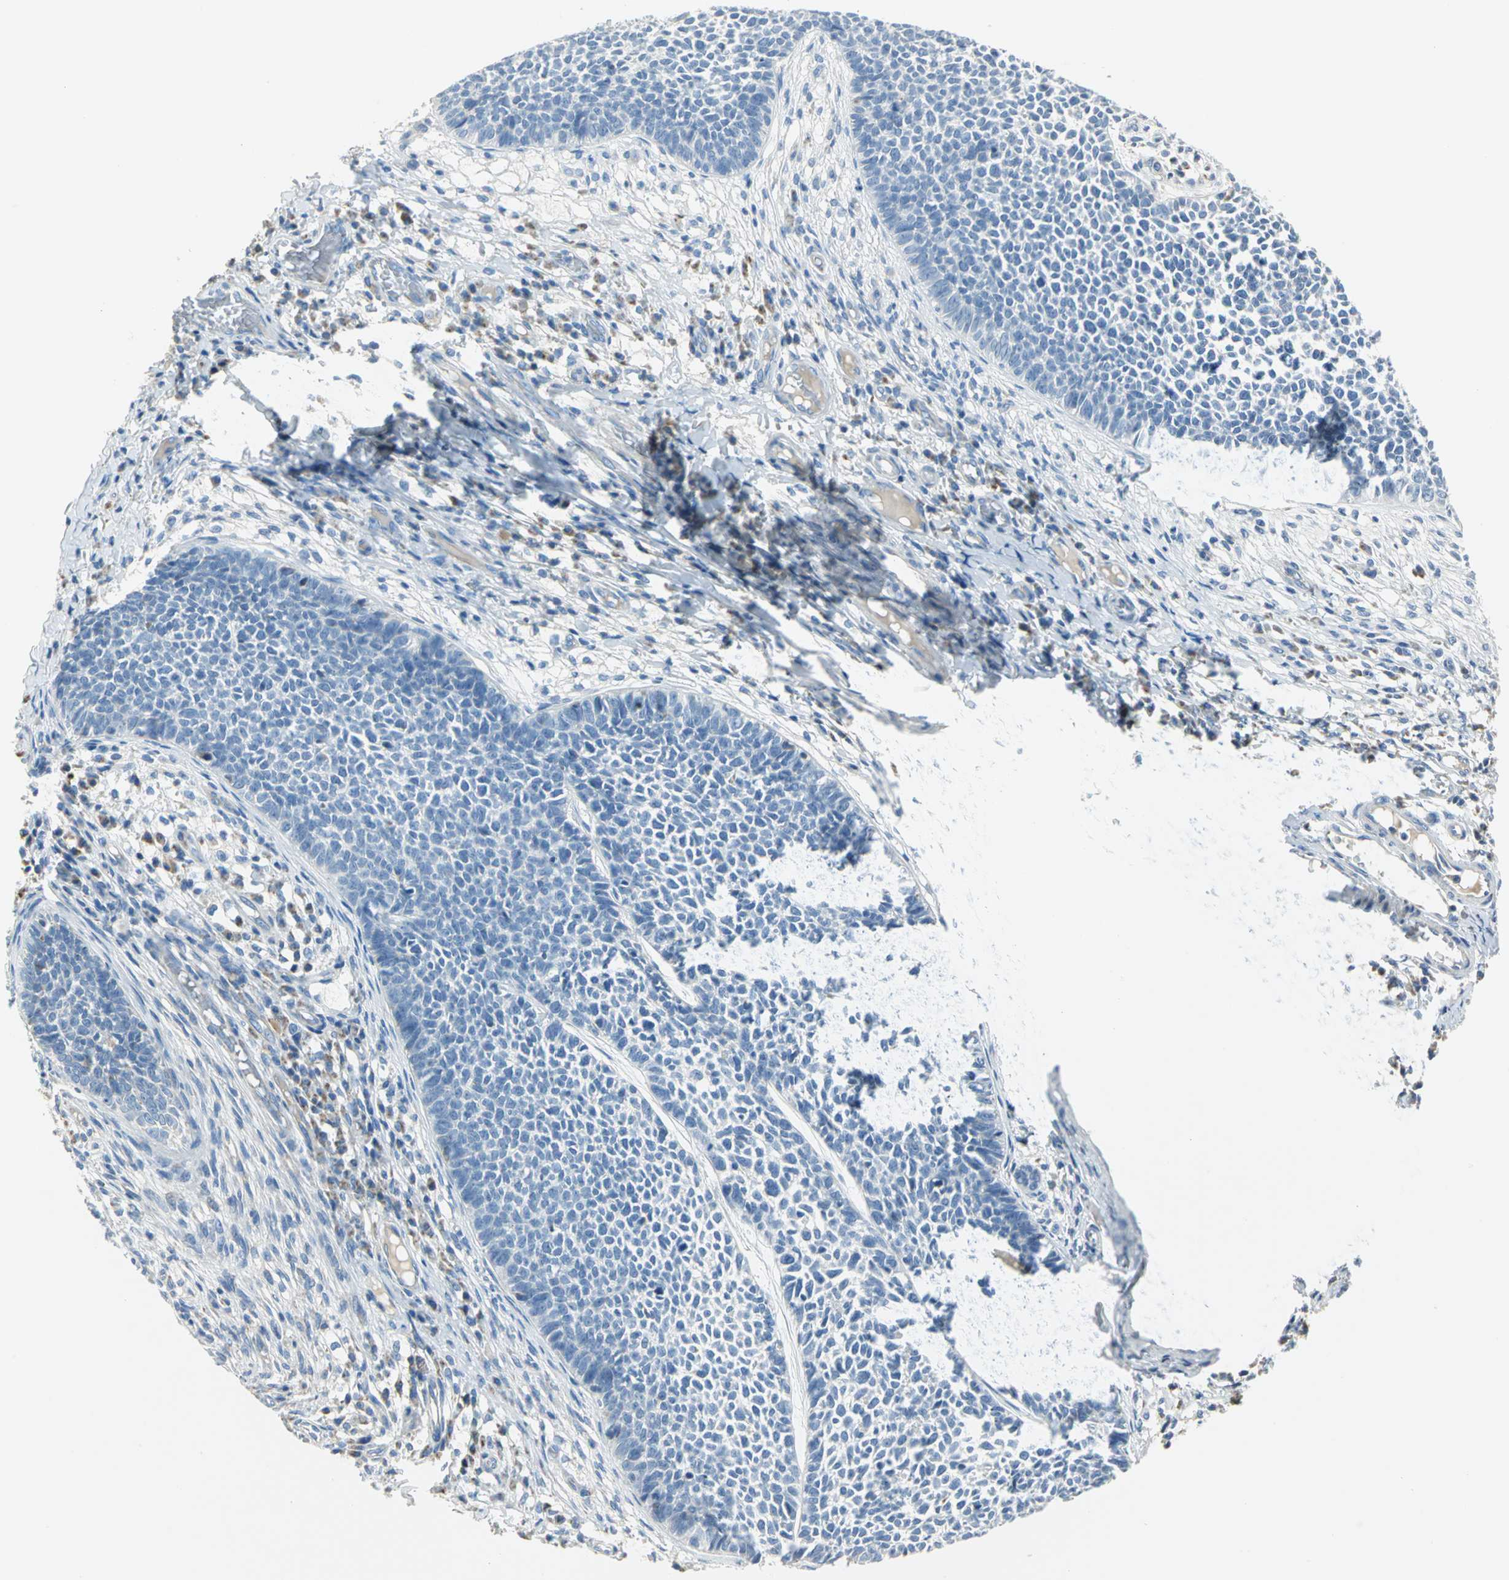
{"staining": {"intensity": "negative", "quantity": "none", "location": "none"}, "tissue": "skin cancer", "cell_type": "Tumor cells", "image_type": "cancer", "snomed": [{"axis": "morphology", "description": "Basal cell carcinoma"}, {"axis": "topography", "description": "Skin"}], "caption": "Skin cancer (basal cell carcinoma) was stained to show a protein in brown. There is no significant positivity in tumor cells.", "gene": "ALOX15", "patient": {"sex": "female", "age": 84}}